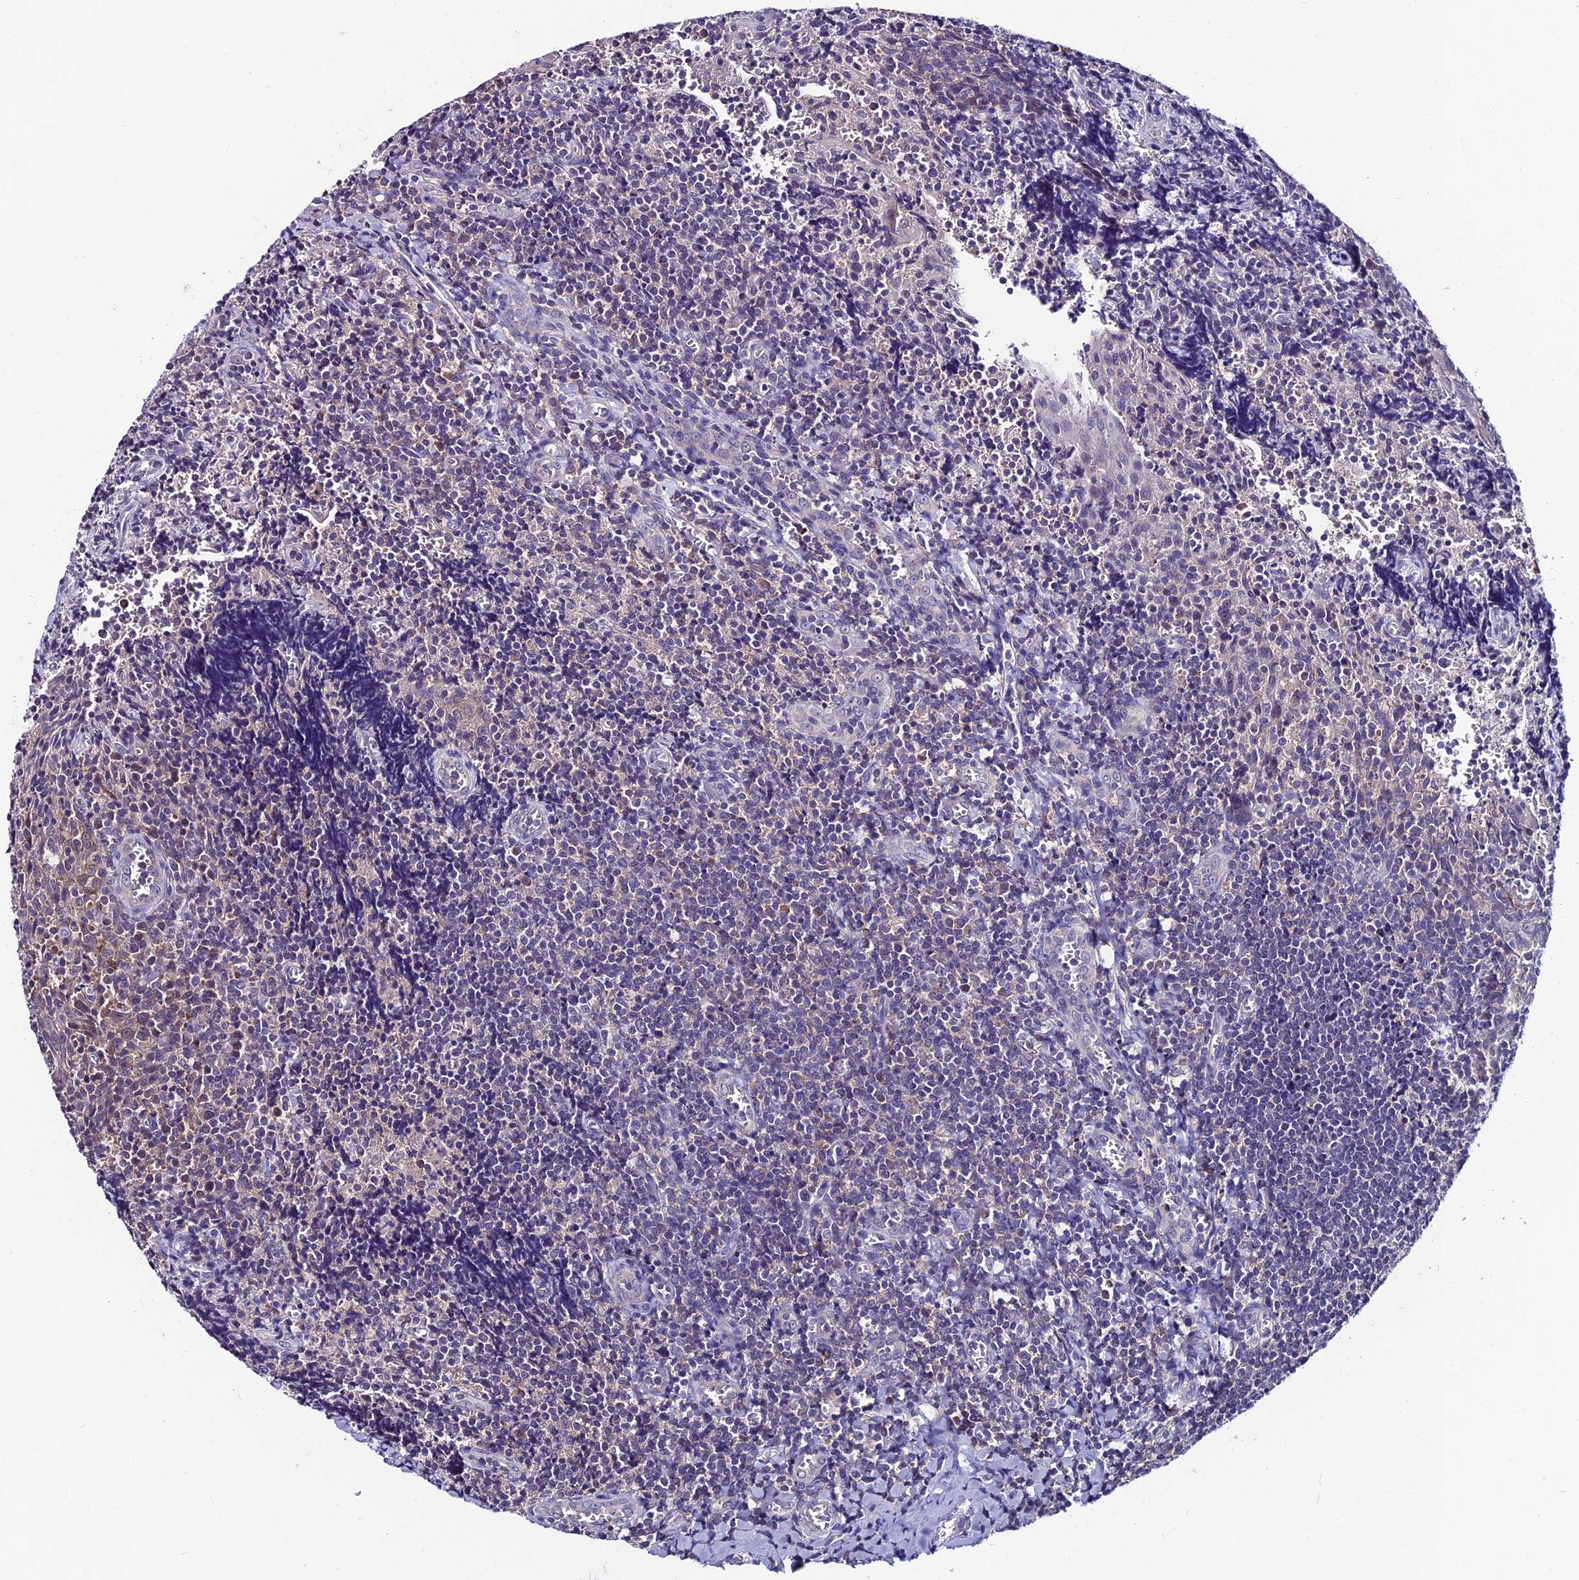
{"staining": {"intensity": "negative", "quantity": "none", "location": "none"}, "tissue": "tonsil", "cell_type": "Germinal center cells", "image_type": "normal", "snomed": [{"axis": "morphology", "description": "Normal tissue, NOS"}, {"axis": "topography", "description": "Tonsil"}], "caption": "This is an immunohistochemistry micrograph of normal tonsil. There is no expression in germinal center cells.", "gene": "LGALS7", "patient": {"sex": "male", "age": 27}}